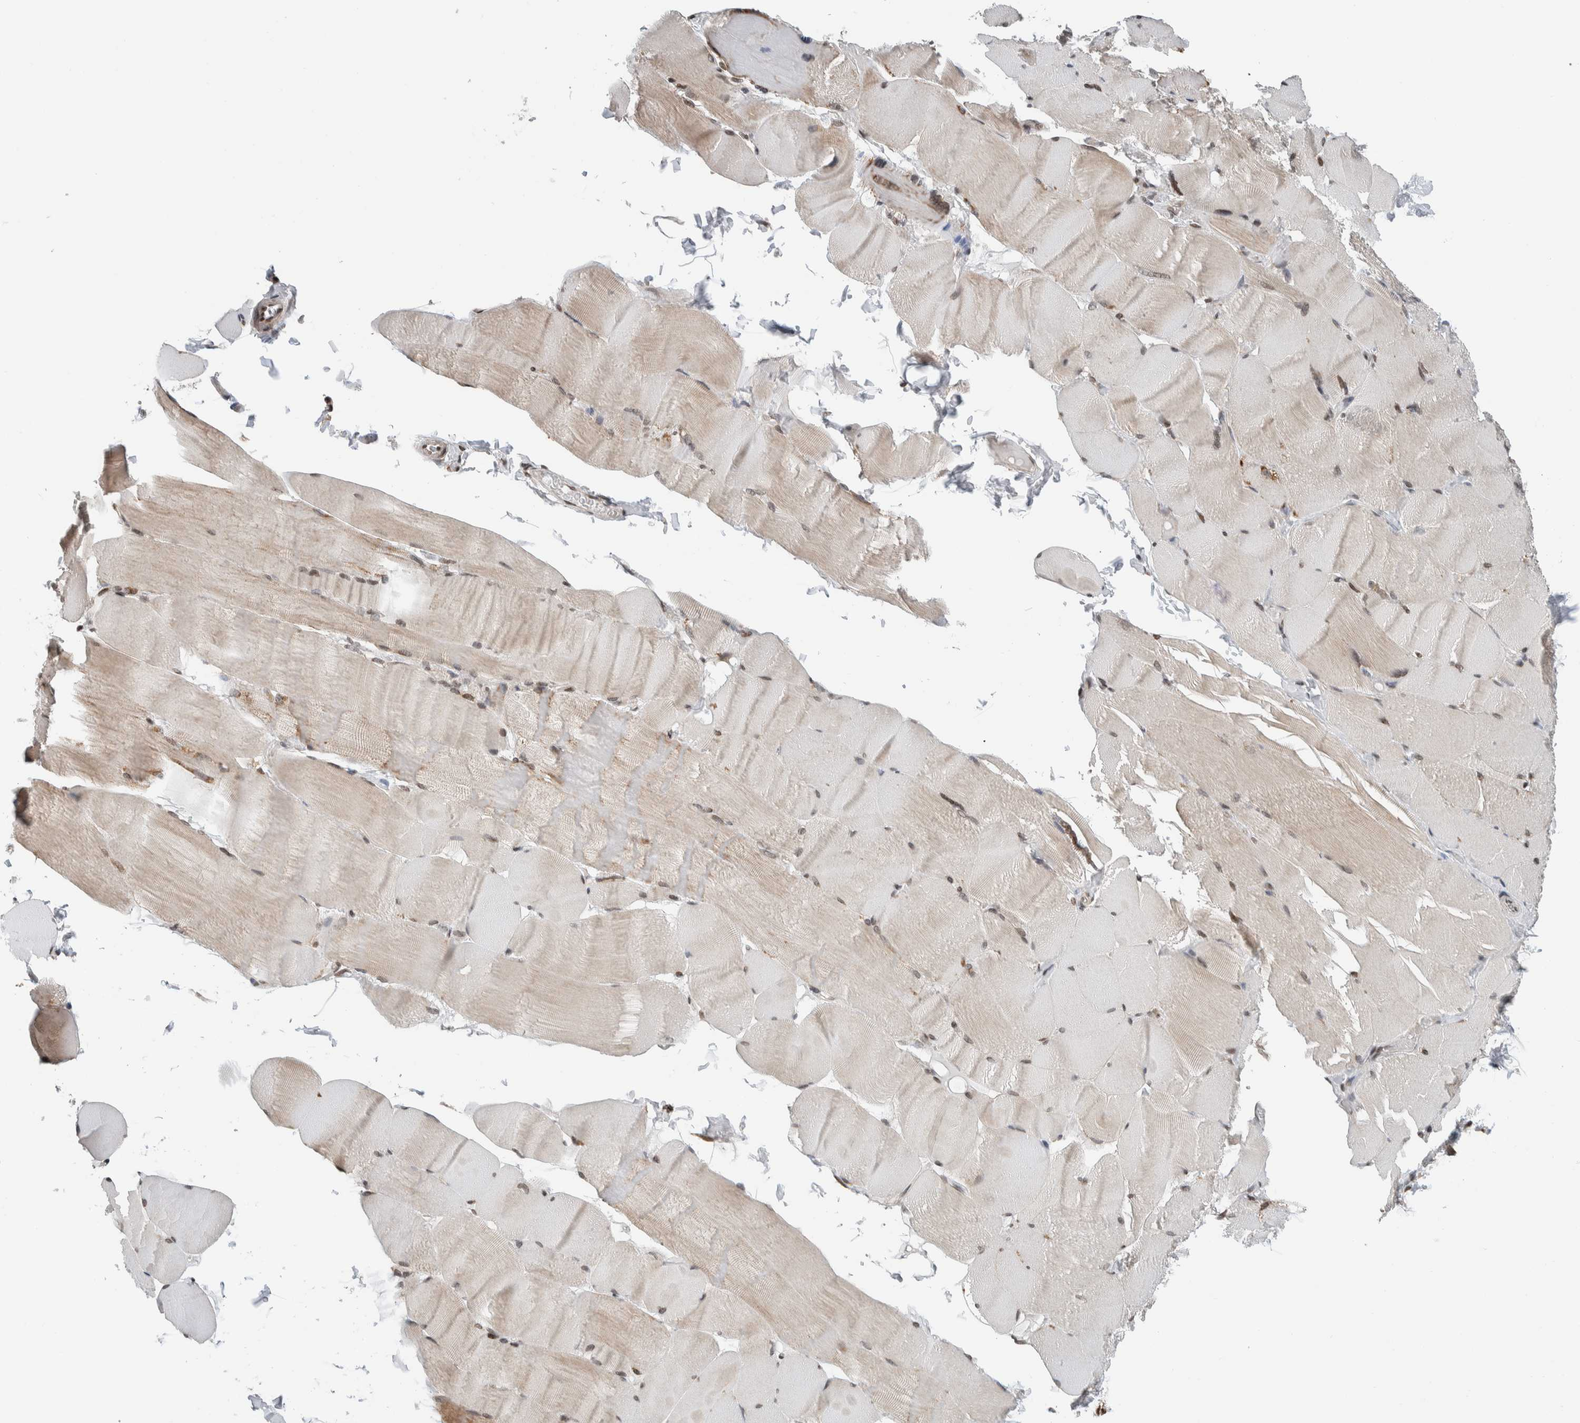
{"staining": {"intensity": "moderate", "quantity": ">75%", "location": "nuclear"}, "tissue": "skeletal muscle", "cell_type": "Myocytes", "image_type": "normal", "snomed": [{"axis": "morphology", "description": "Normal tissue, NOS"}, {"axis": "topography", "description": "Skin"}, {"axis": "topography", "description": "Skeletal muscle"}], "caption": "Immunohistochemical staining of benign skeletal muscle reveals moderate nuclear protein expression in about >75% of myocytes.", "gene": "NPLOC4", "patient": {"sex": "male", "age": 83}}